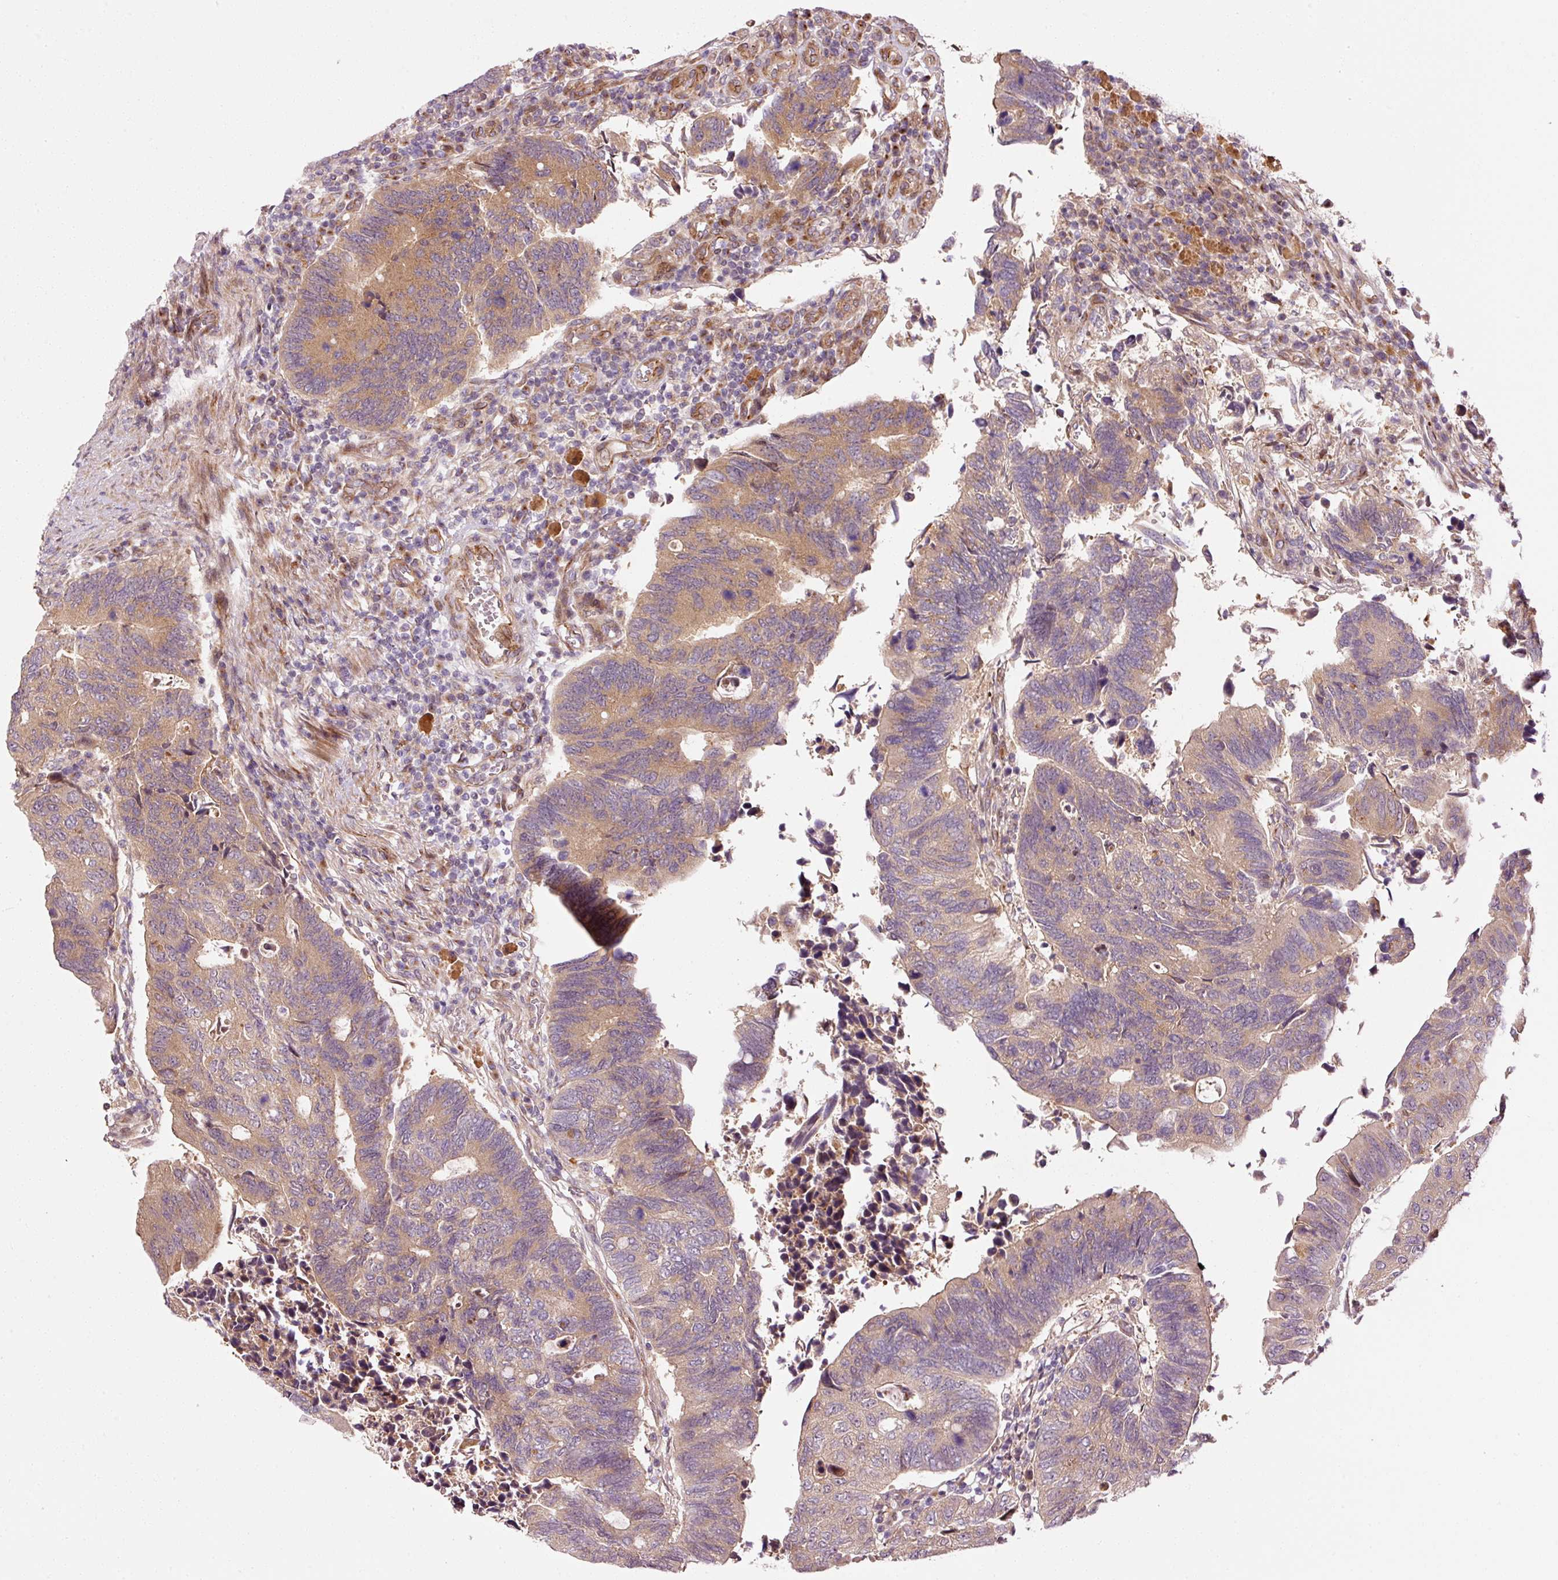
{"staining": {"intensity": "moderate", "quantity": ">75%", "location": "cytoplasmic/membranous"}, "tissue": "colorectal cancer", "cell_type": "Tumor cells", "image_type": "cancer", "snomed": [{"axis": "morphology", "description": "Adenocarcinoma, NOS"}, {"axis": "topography", "description": "Colon"}], "caption": "A micrograph showing moderate cytoplasmic/membranous staining in about >75% of tumor cells in adenocarcinoma (colorectal), as visualized by brown immunohistochemical staining.", "gene": "PPP1R14B", "patient": {"sex": "male", "age": 87}}